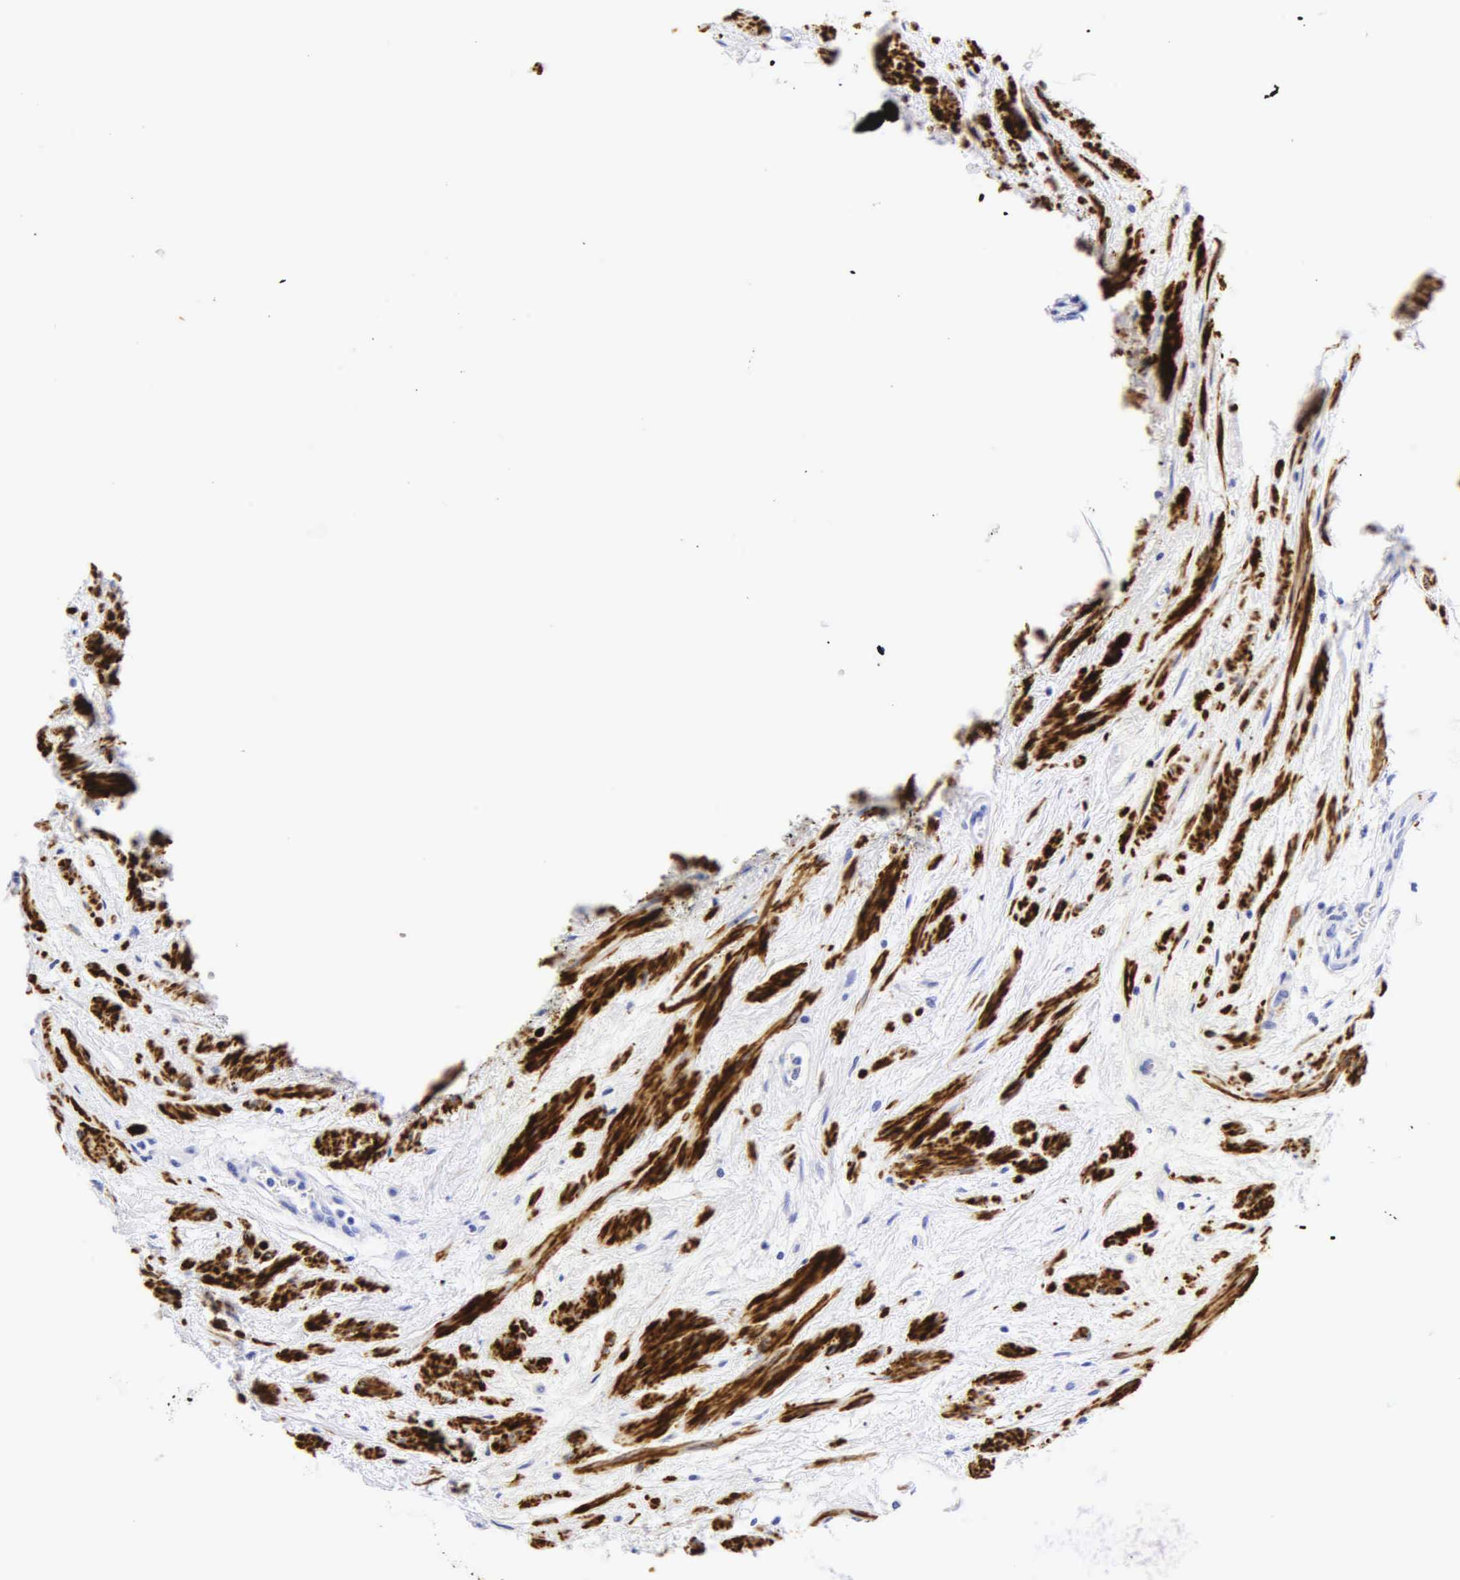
{"staining": {"intensity": "negative", "quantity": "none", "location": "none"}, "tissue": "prostate cancer", "cell_type": "Tumor cells", "image_type": "cancer", "snomed": [{"axis": "morphology", "description": "Adenocarcinoma, High grade"}, {"axis": "topography", "description": "Prostate"}], "caption": "Immunohistochemistry photomicrograph of neoplastic tissue: human prostate cancer stained with DAB (3,3'-diaminobenzidine) displays no significant protein expression in tumor cells.", "gene": "DES", "patient": {"sex": "male", "age": 56}}